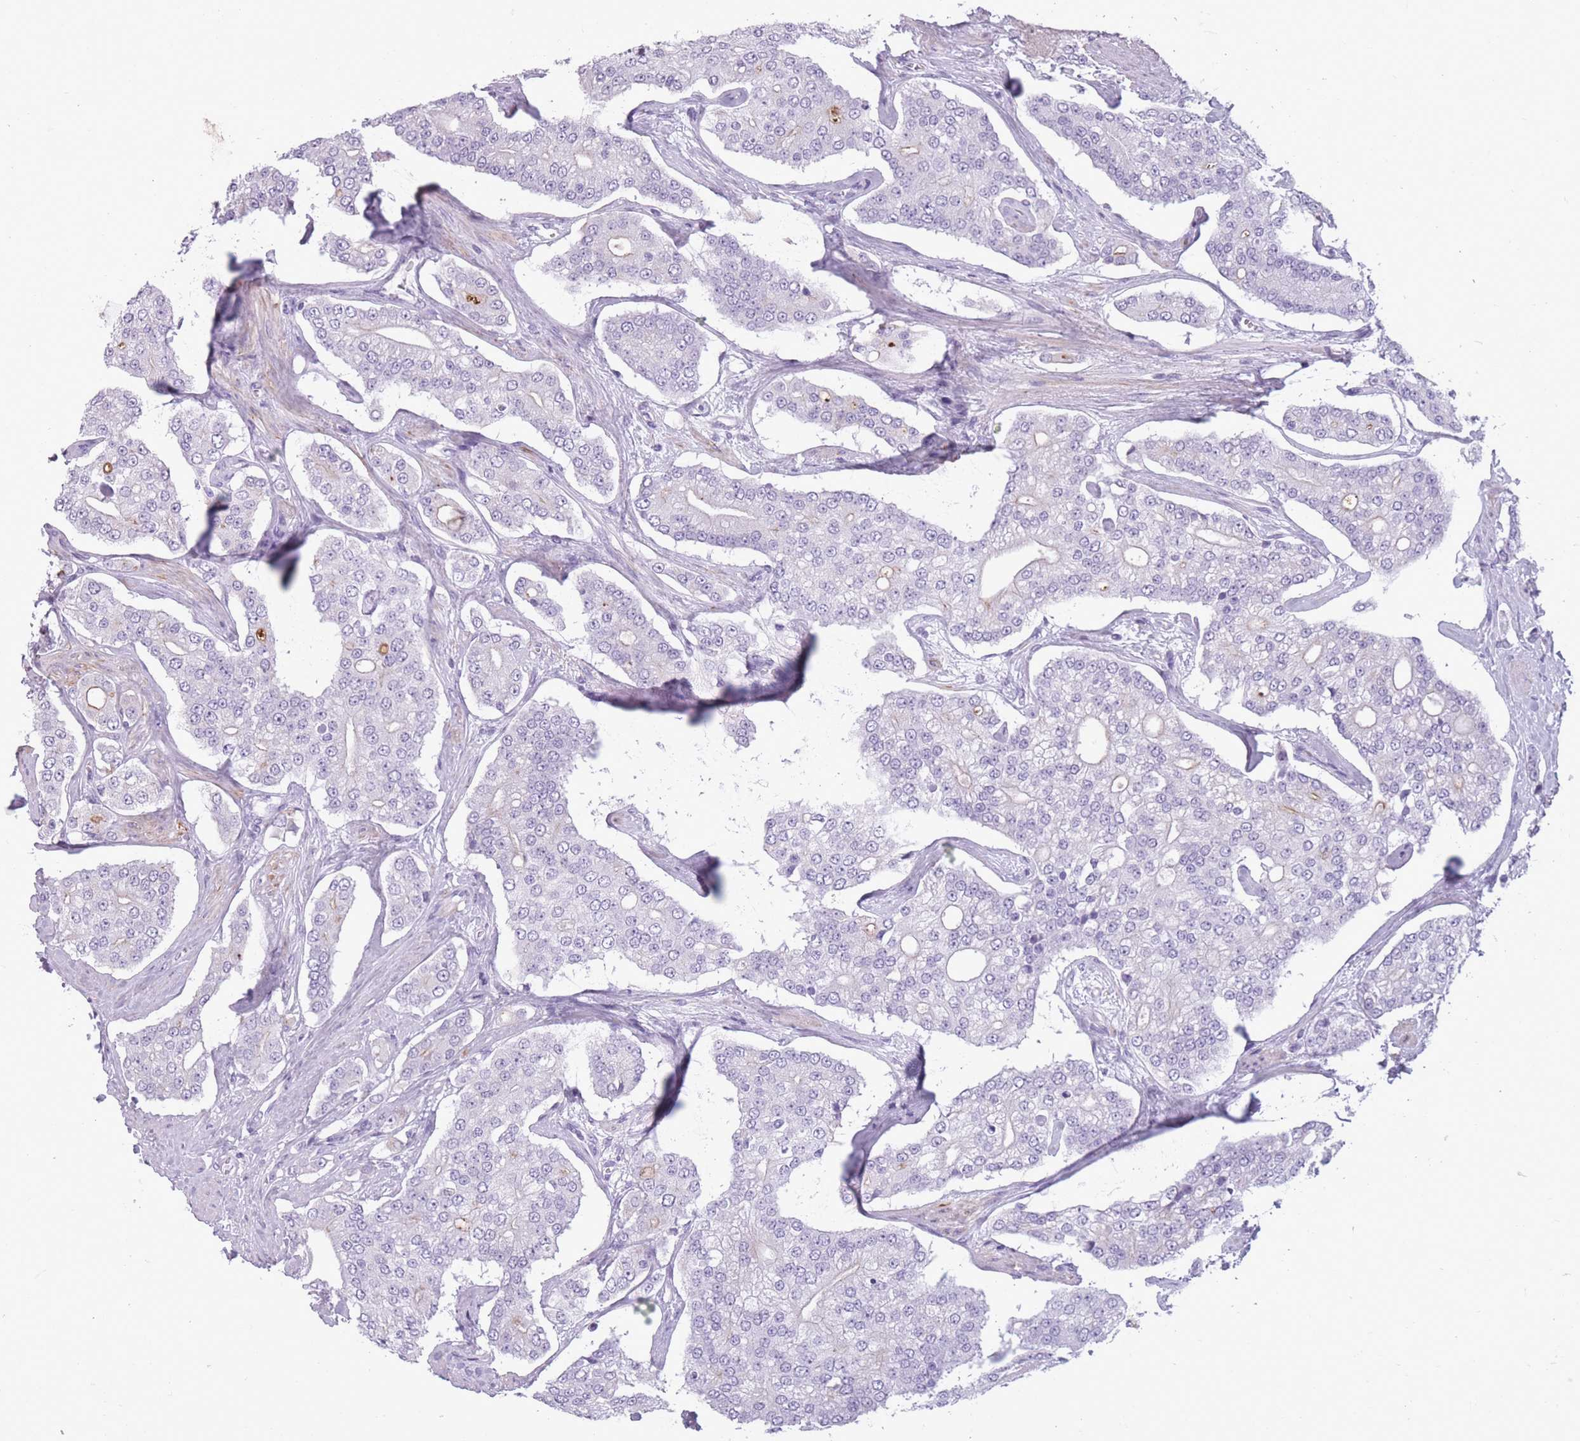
{"staining": {"intensity": "negative", "quantity": "none", "location": "none"}, "tissue": "prostate cancer", "cell_type": "Tumor cells", "image_type": "cancer", "snomed": [{"axis": "morphology", "description": "Adenocarcinoma, High grade"}, {"axis": "topography", "description": "Prostate"}], "caption": "A micrograph of human prostate cancer is negative for staining in tumor cells.", "gene": "GOLGA6D", "patient": {"sex": "male", "age": 71}}